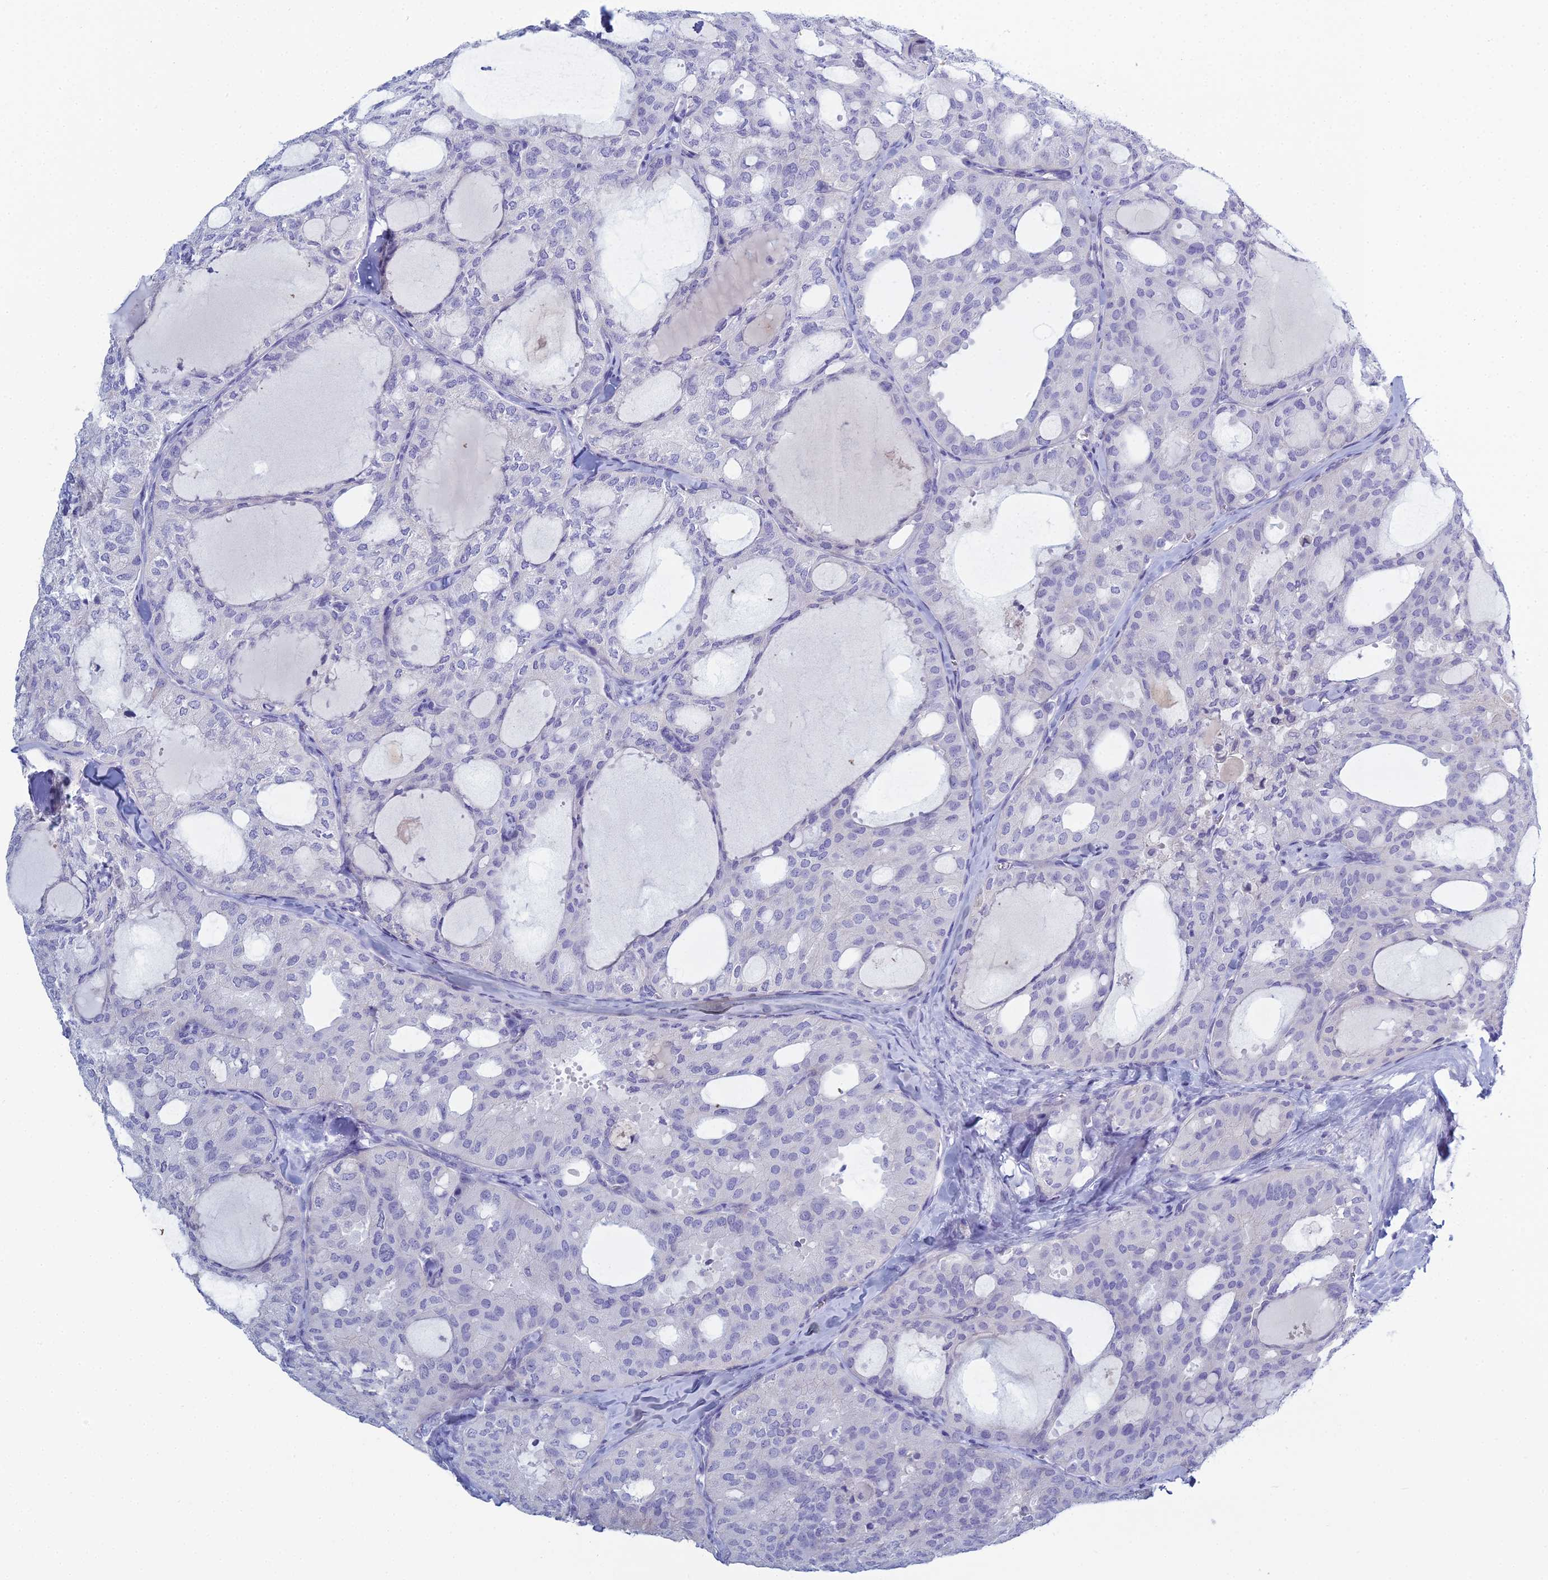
{"staining": {"intensity": "negative", "quantity": "none", "location": "none"}, "tissue": "thyroid cancer", "cell_type": "Tumor cells", "image_type": "cancer", "snomed": [{"axis": "morphology", "description": "Follicular adenoma carcinoma, NOS"}, {"axis": "topography", "description": "Thyroid gland"}], "caption": "High magnification brightfield microscopy of thyroid follicular adenoma carcinoma stained with DAB (3,3'-diaminobenzidine) (brown) and counterstained with hematoxylin (blue): tumor cells show no significant positivity.", "gene": "MUC13", "patient": {"sex": "male", "age": 75}}